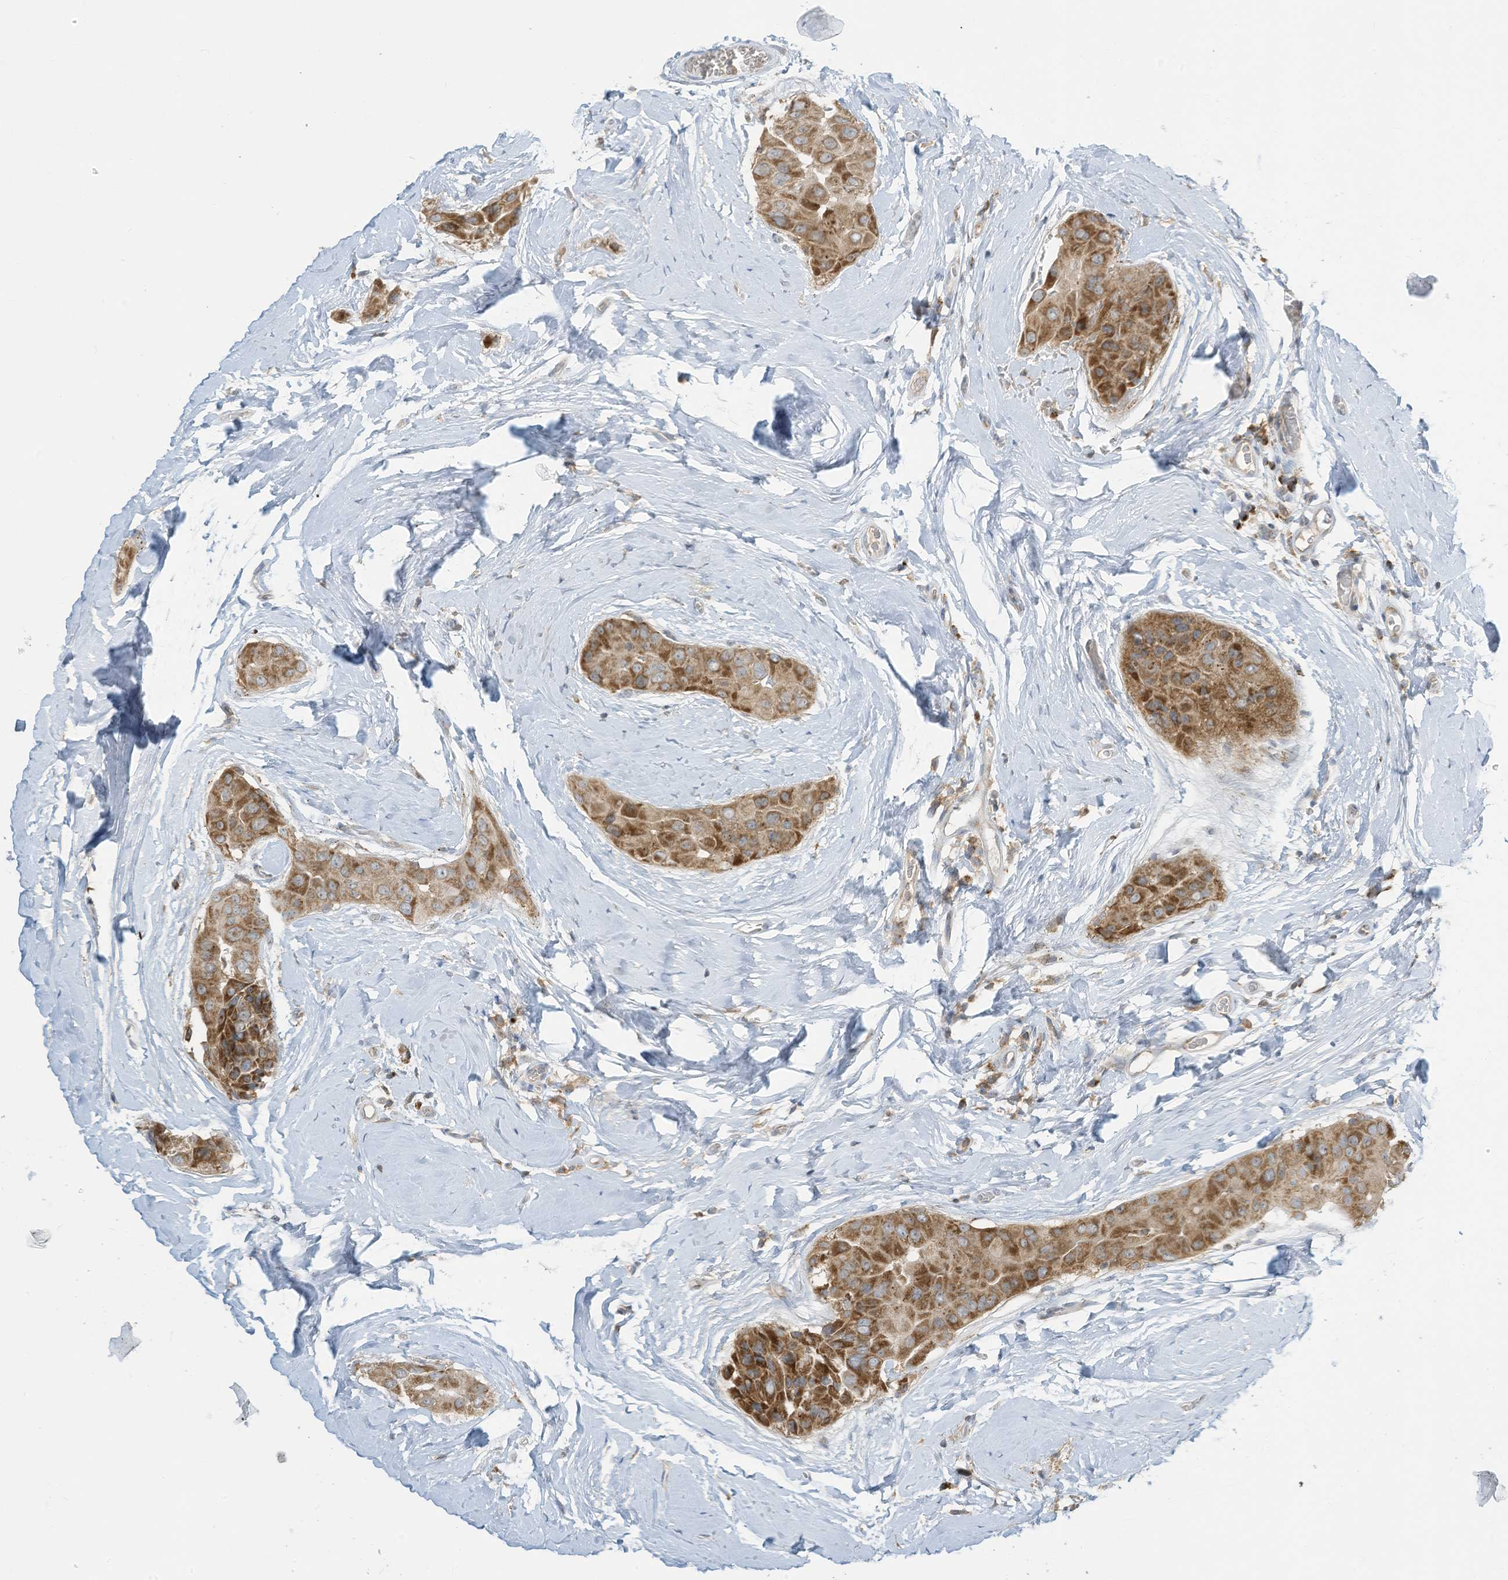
{"staining": {"intensity": "moderate", "quantity": ">75%", "location": "cytoplasmic/membranous"}, "tissue": "thyroid cancer", "cell_type": "Tumor cells", "image_type": "cancer", "snomed": [{"axis": "morphology", "description": "Papillary adenocarcinoma, NOS"}, {"axis": "topography", "description": "Thyroid gland"}], "caption": "Immunohistochemistry micrograph of human thyroid cancer (papillary adenocarcinoma) stained for a protein (brown), which shows medium levels of moderate cytoplasmic/membranous expression in about >75% of tumor cells.", "gene": "PARVG", "patient": {"sex": "male", "age": 33}}